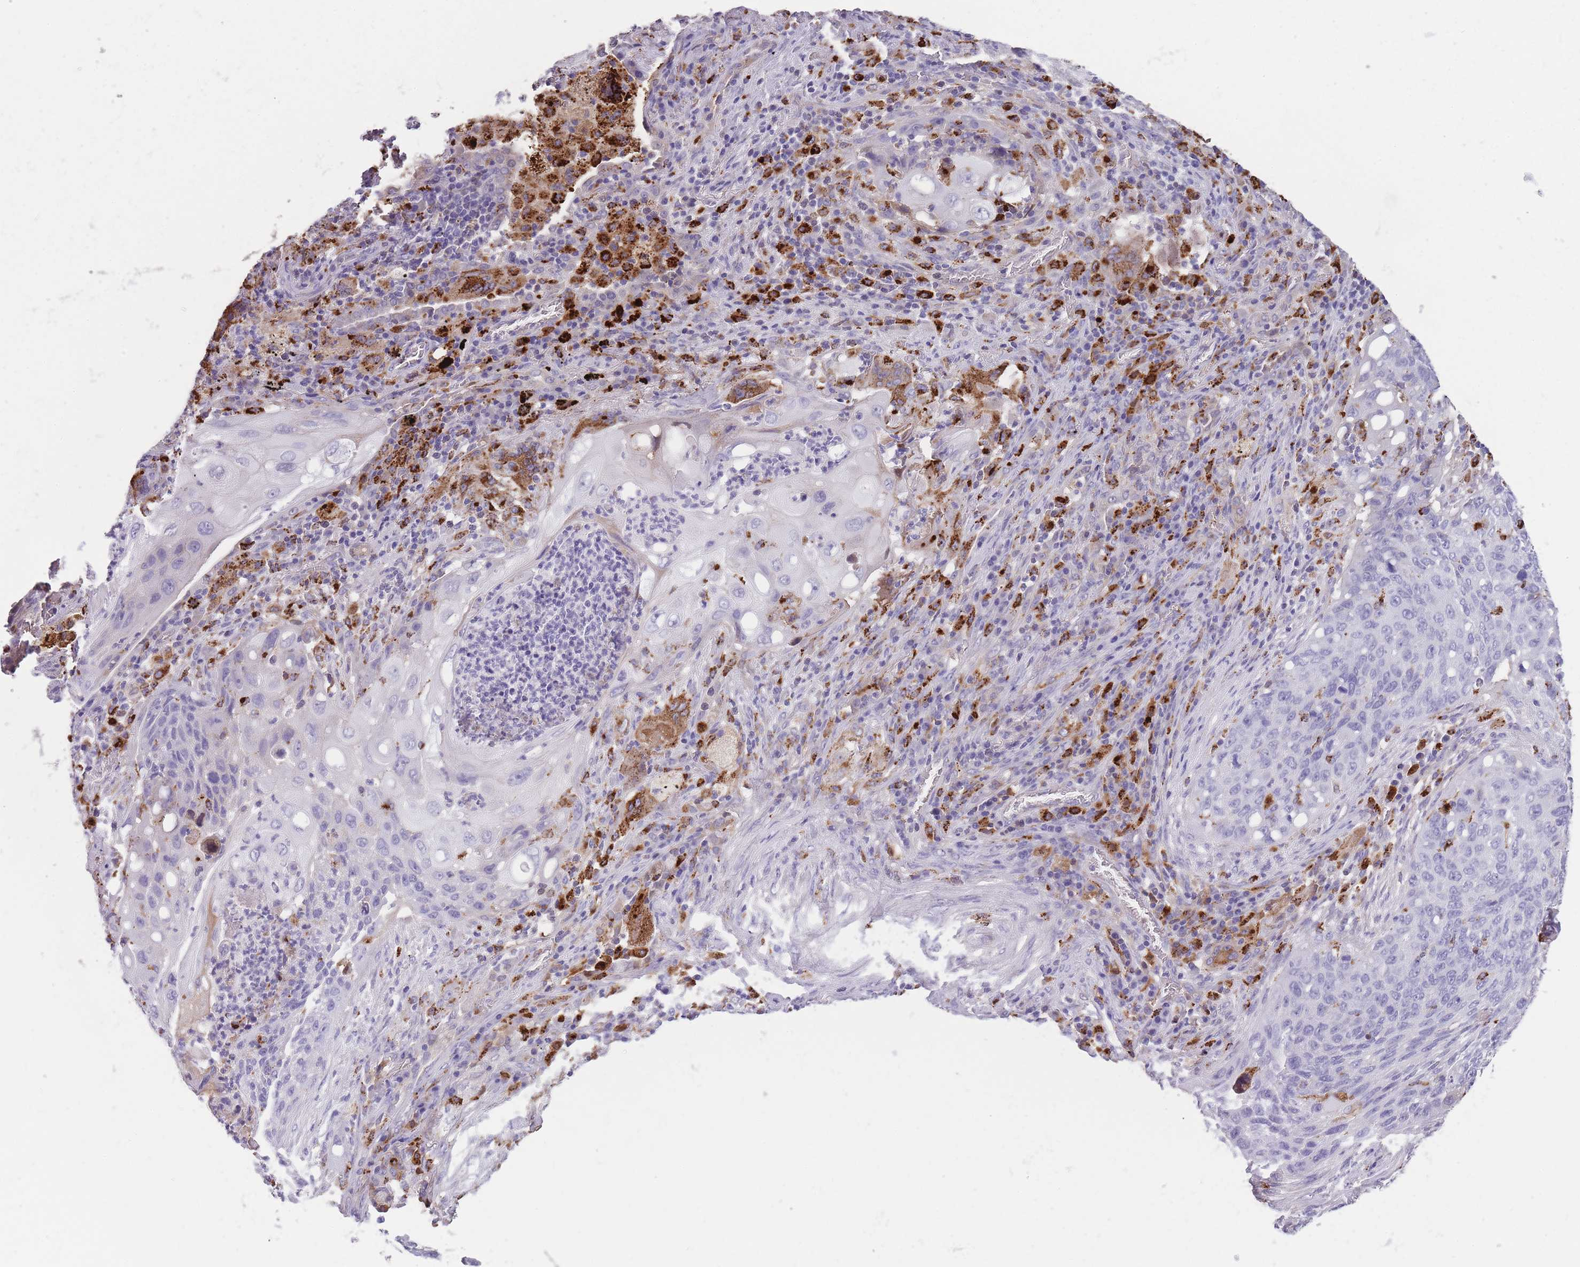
{"staining": {"intensity": "negative", "quantity": "none", "location": "none"}, "tissue": "lung cancer", "cell_type": "Tumor cells", "image_type": "cancer", "snomed": [{"axis": "morphology", "description": "Squamous cell carcinoma, NOS"}, {"axis": "topography", "description": "Lung"}], "caption": "Immunohistochemical staining of human lung cancer shows no significant staining in tumor cells.", "gene": "GNAT1", "patient": {"sex": "female", "age": 63}}